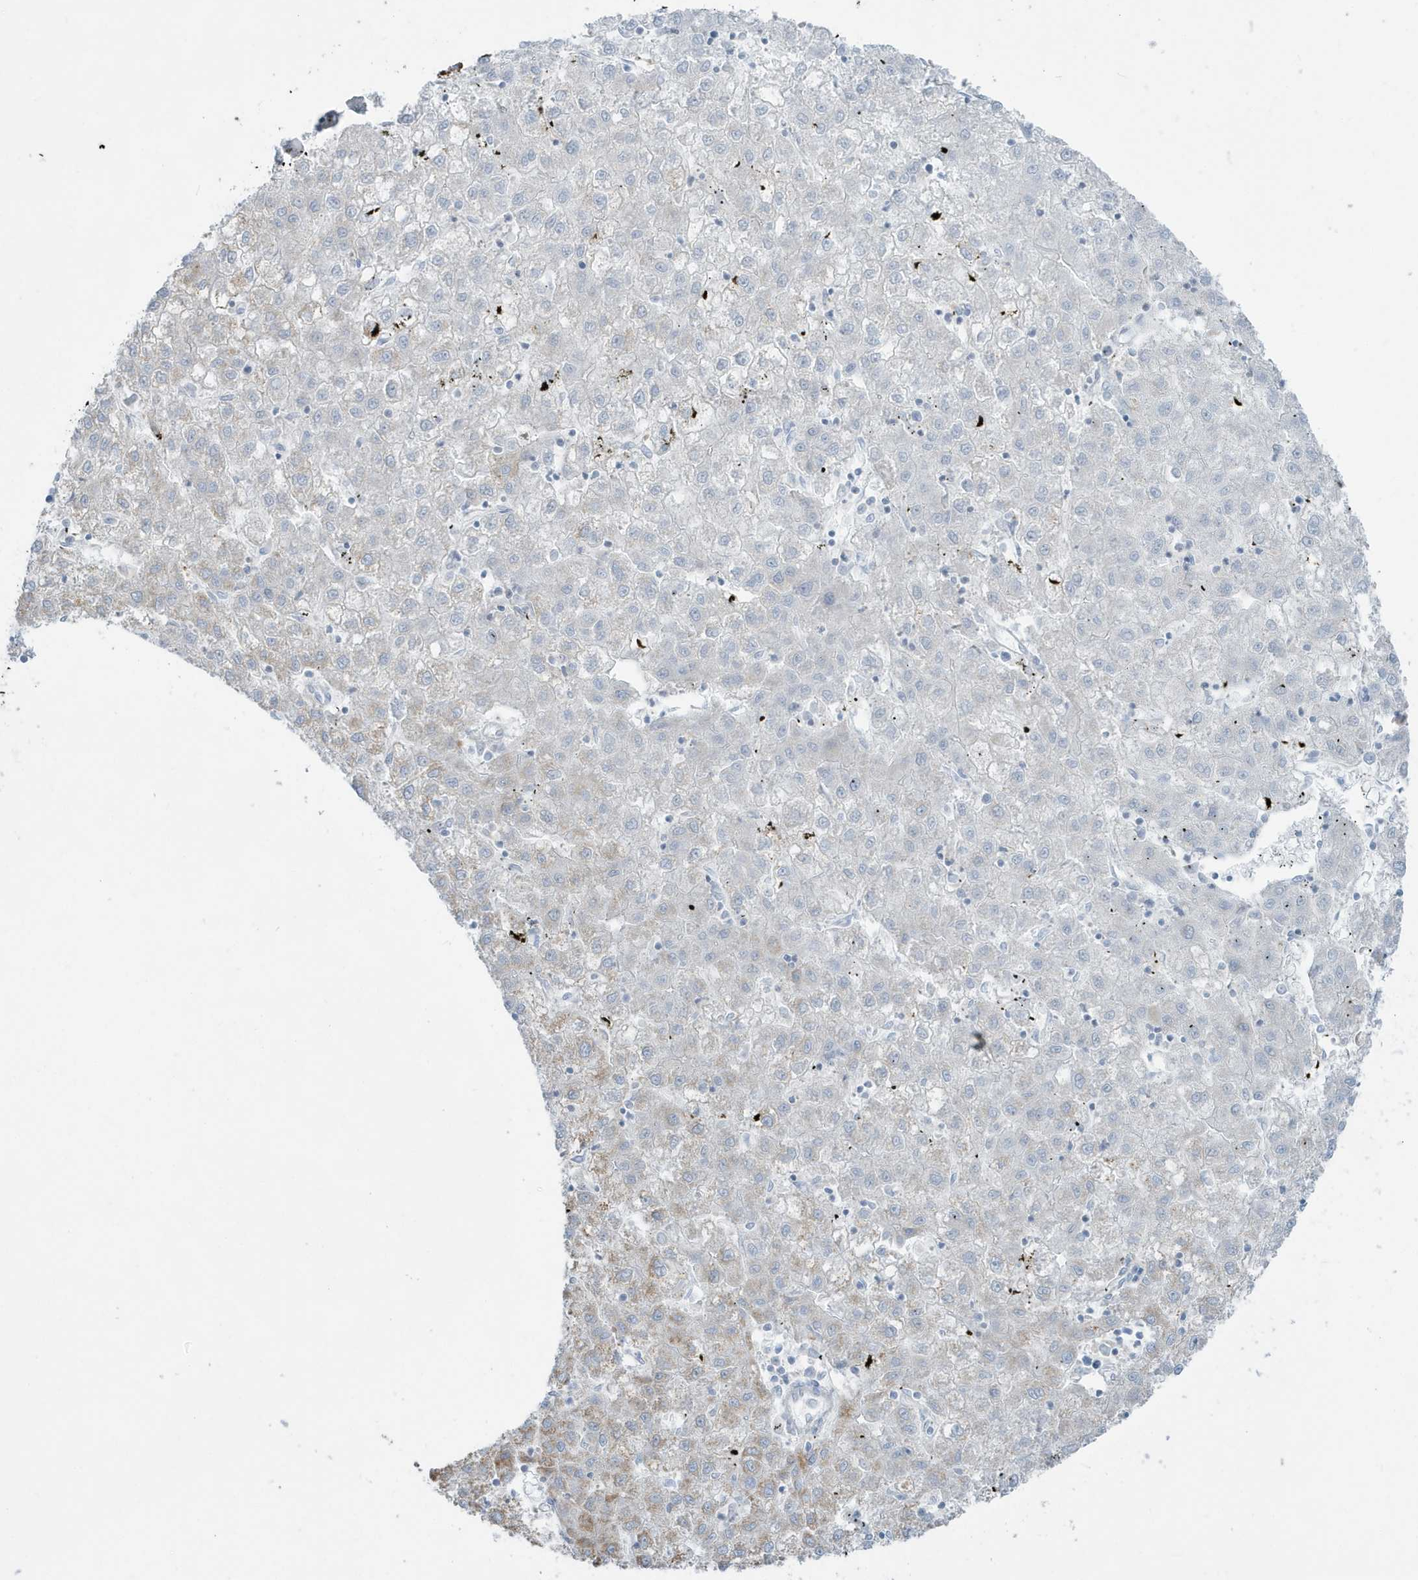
{"staining": {"intensity": "moderate", "quantity": "<25%", "location": "cytoplasmic/membranous"}, "tissue": "liver cancer", "cell_type": "Tumor cells", "image_type": "cancer", "snomed": [{"axis": "morphology", "description": "Carcinoma, Hepatocellular, NOS"}, {"axis": "topography", "description": "Liver"}], "caption": "Human liver cancer stained with a protein marker displays moderate staining in tumor cells.", "gene": "RAB11FIP3", "patient": {"sex": "male", "age": 72}}